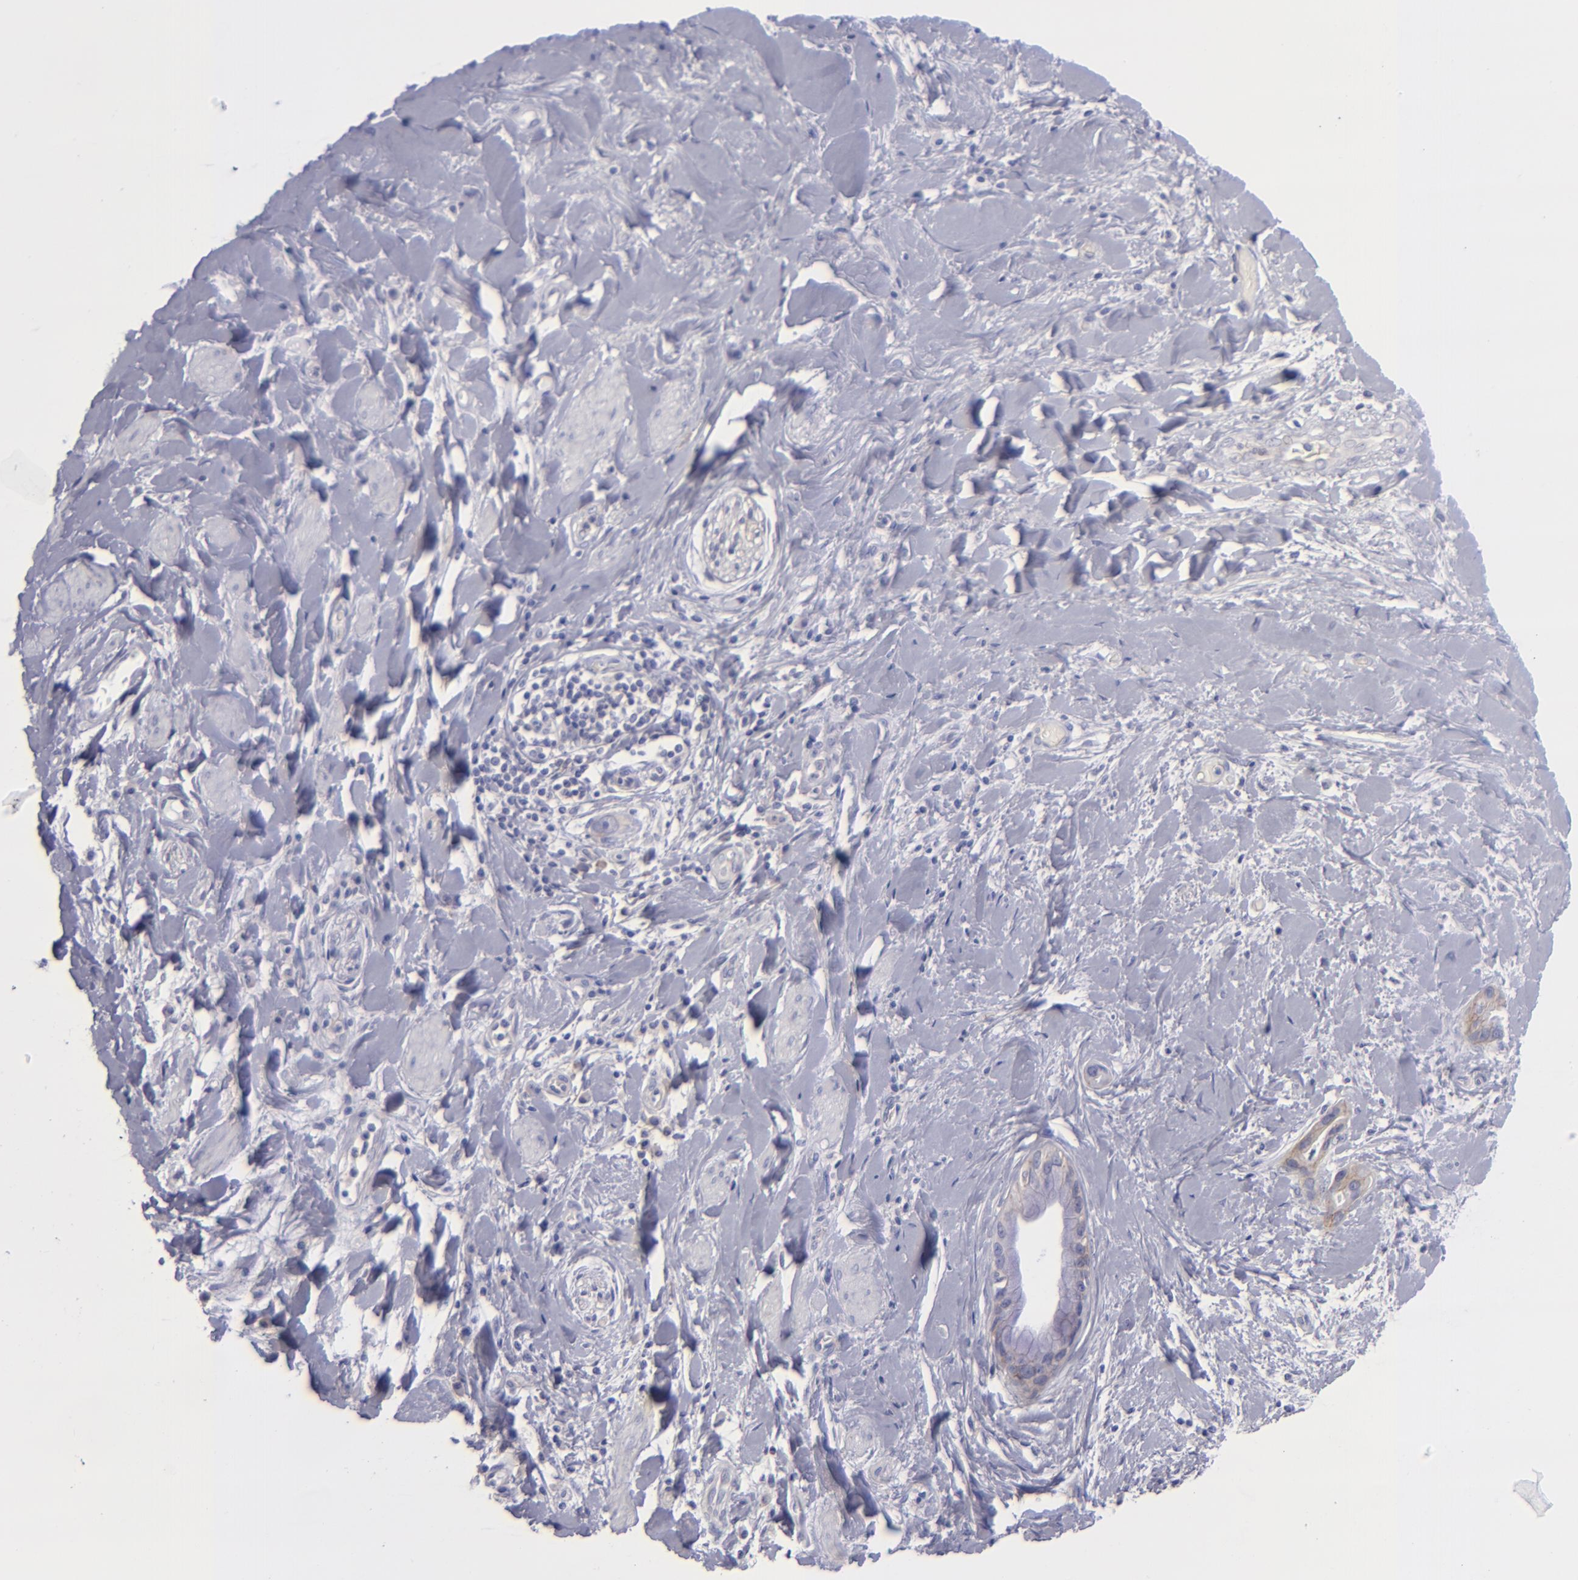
{"staining": {"intensity": "weak", "quantity": ">75%", "location": "cytoplasmic/membranous"}, "tissue": "liver cancer", "cell_type": "Tumor cells", "image_type": "cancer", "snomed": [{"axis": "morphology", "description": "Cholangiocarcinoma"}, {"axis": "topography", "description": "Liver"}], "caption": "Tumor cells show low levels of weak cytoplasmic/membranous positivity in about >75% of cells in human liver cancer.", "gene": "BSG", "patient": {"sex": "female", "age": 65}}